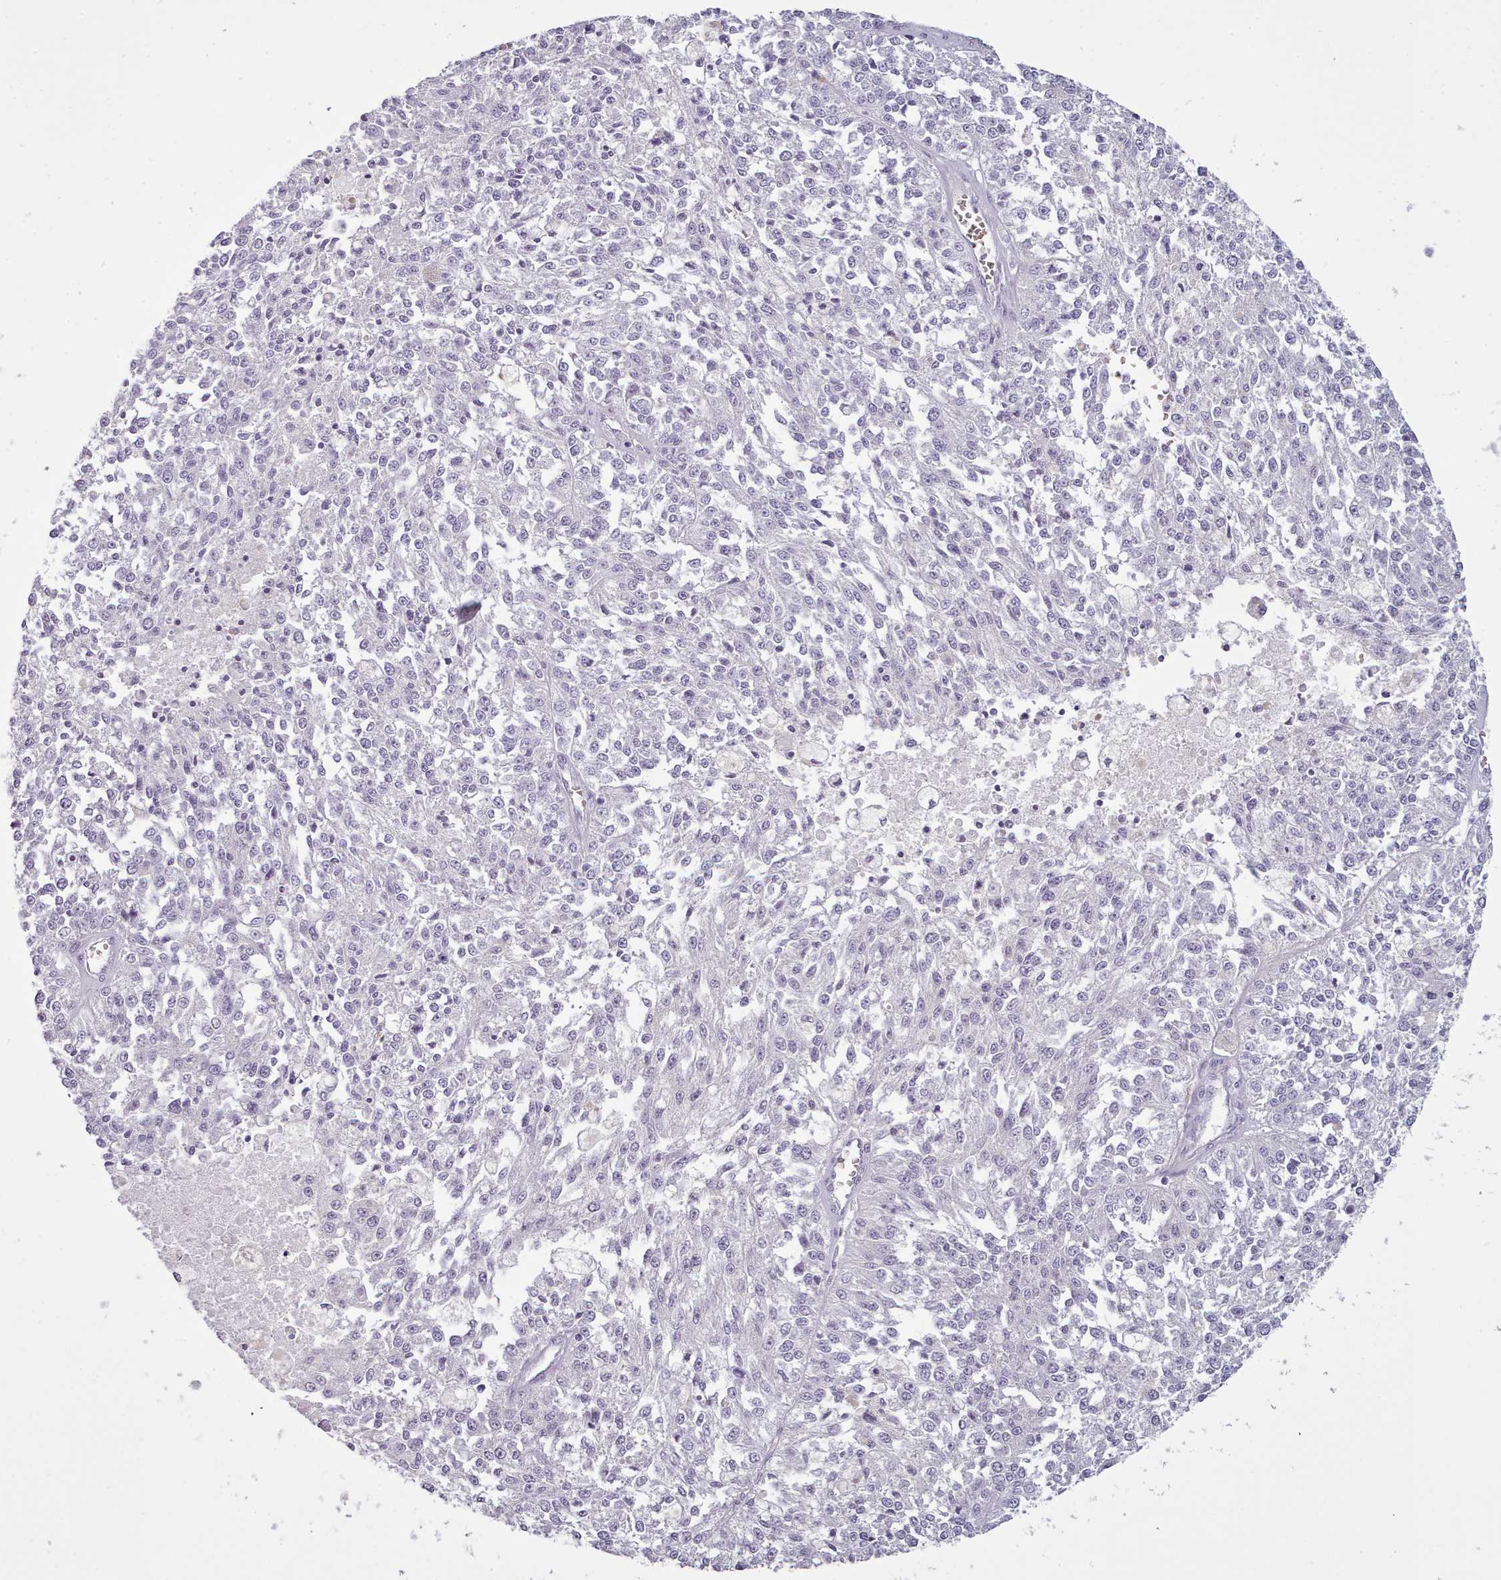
{"staining": {"intensity": "negative", "quantity": "none", "location": "none"}, "tissue": "melanoma", "cell_type": "Tumor cells", "image_type": "cancer", "snomed": [{"axis": "morphology", "description": "Malignant melanoma, NOS"}, {"axis": "topography", "description": "Skin"}], "caption": "An image of human melanoma is negative for staining in tumor cells.", "gene": "NDST2", "patient": {"sex": "female", "age": 64}}